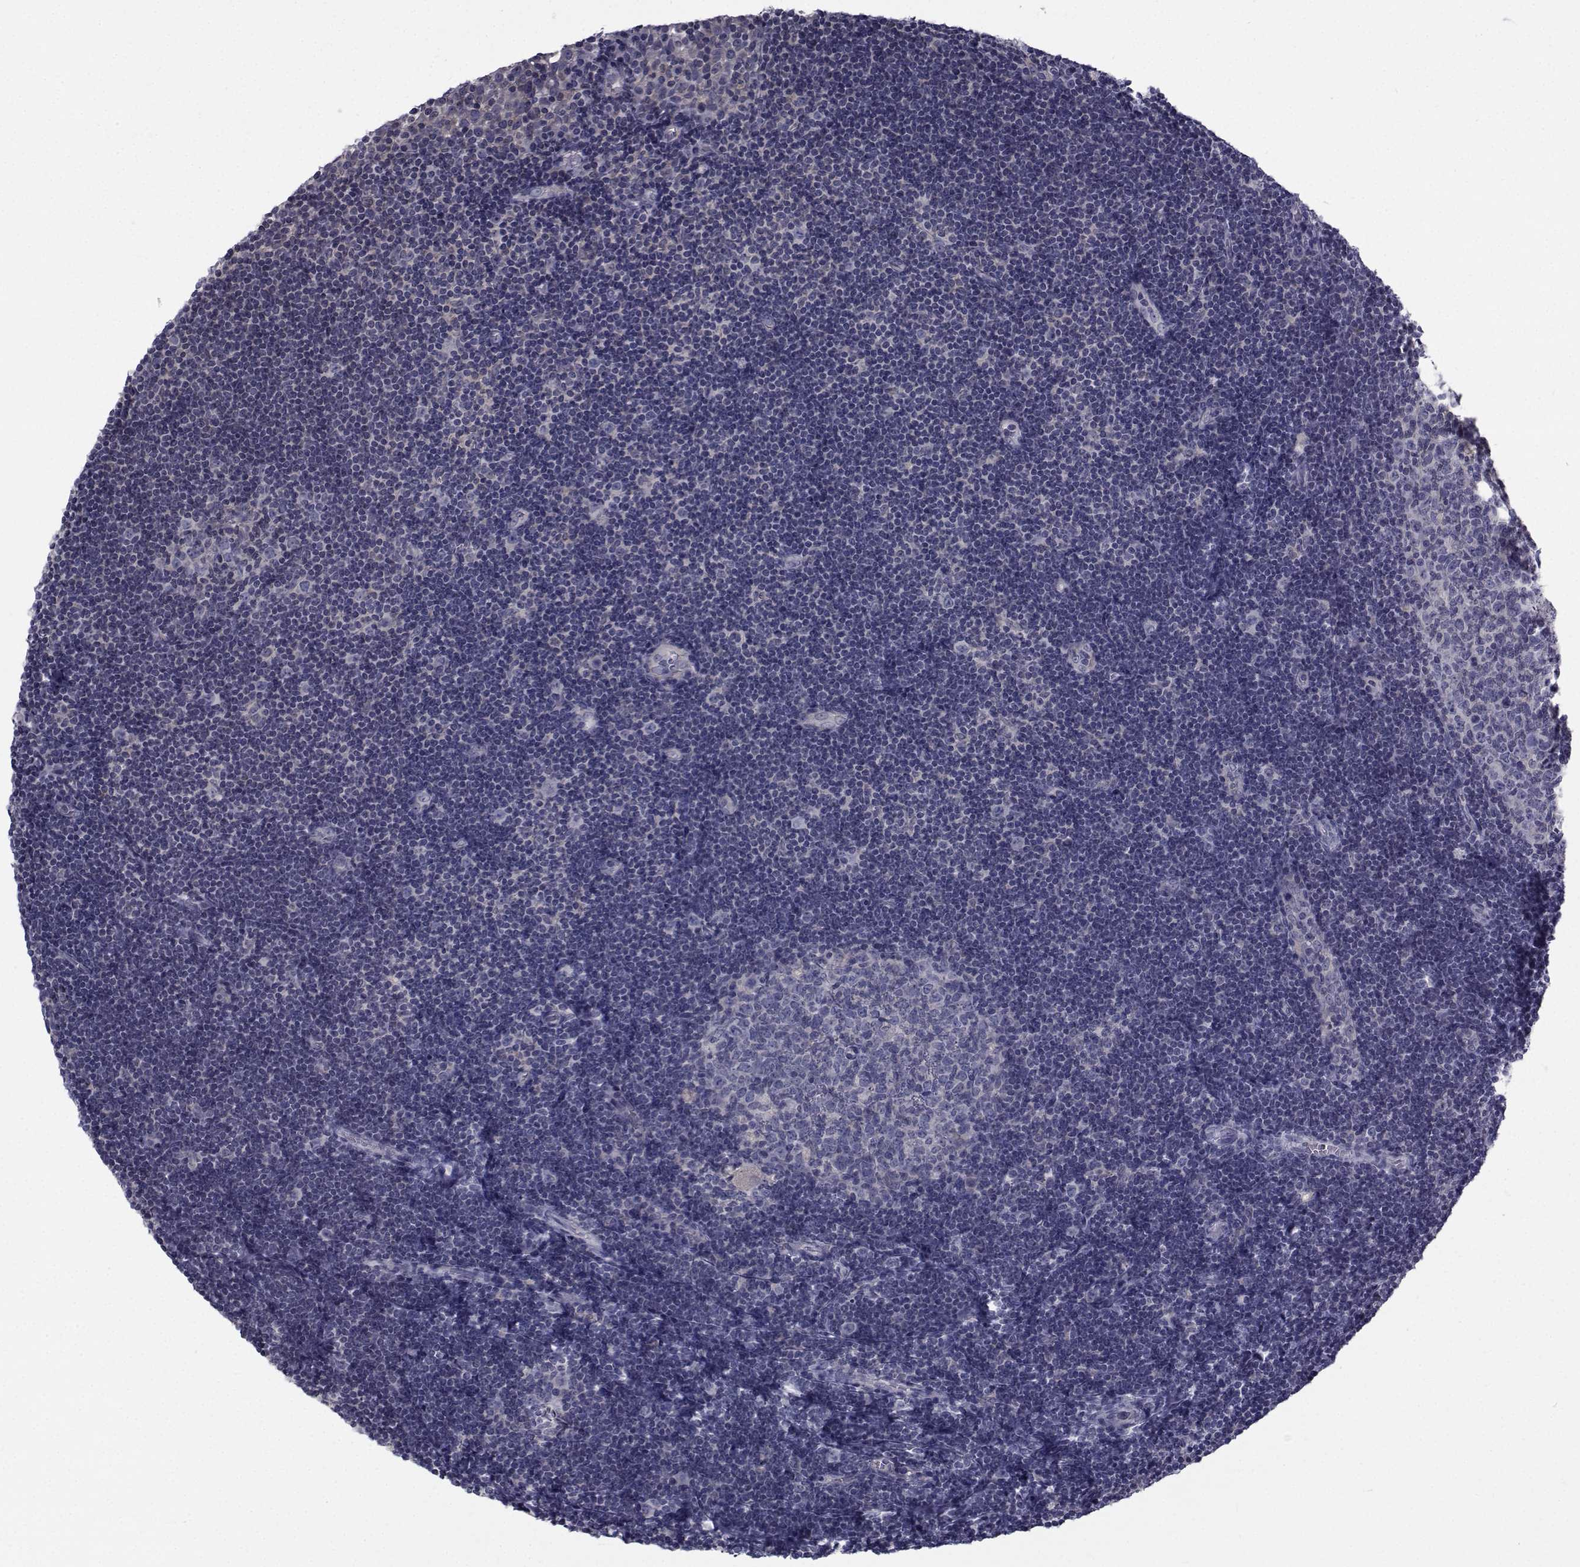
{"staining": {"intensity": "negative", "quantity": "none", "location": "none"}, "tissue": "tonsil", "cell_type": "Germinal center cells", "image_type": "normal", "snomed": [{"axis": "morphology", "description": "Normal tissue, NOS"}, {"axis": "topography", "description": "Tonsil"}], "caption": "IHC image of normal tonsil stained for a protein (brown), which demonstrates no staining in germinal center cells.", "gene": "SLC30A10", "patient": {"sex": "female", "age": 13}}